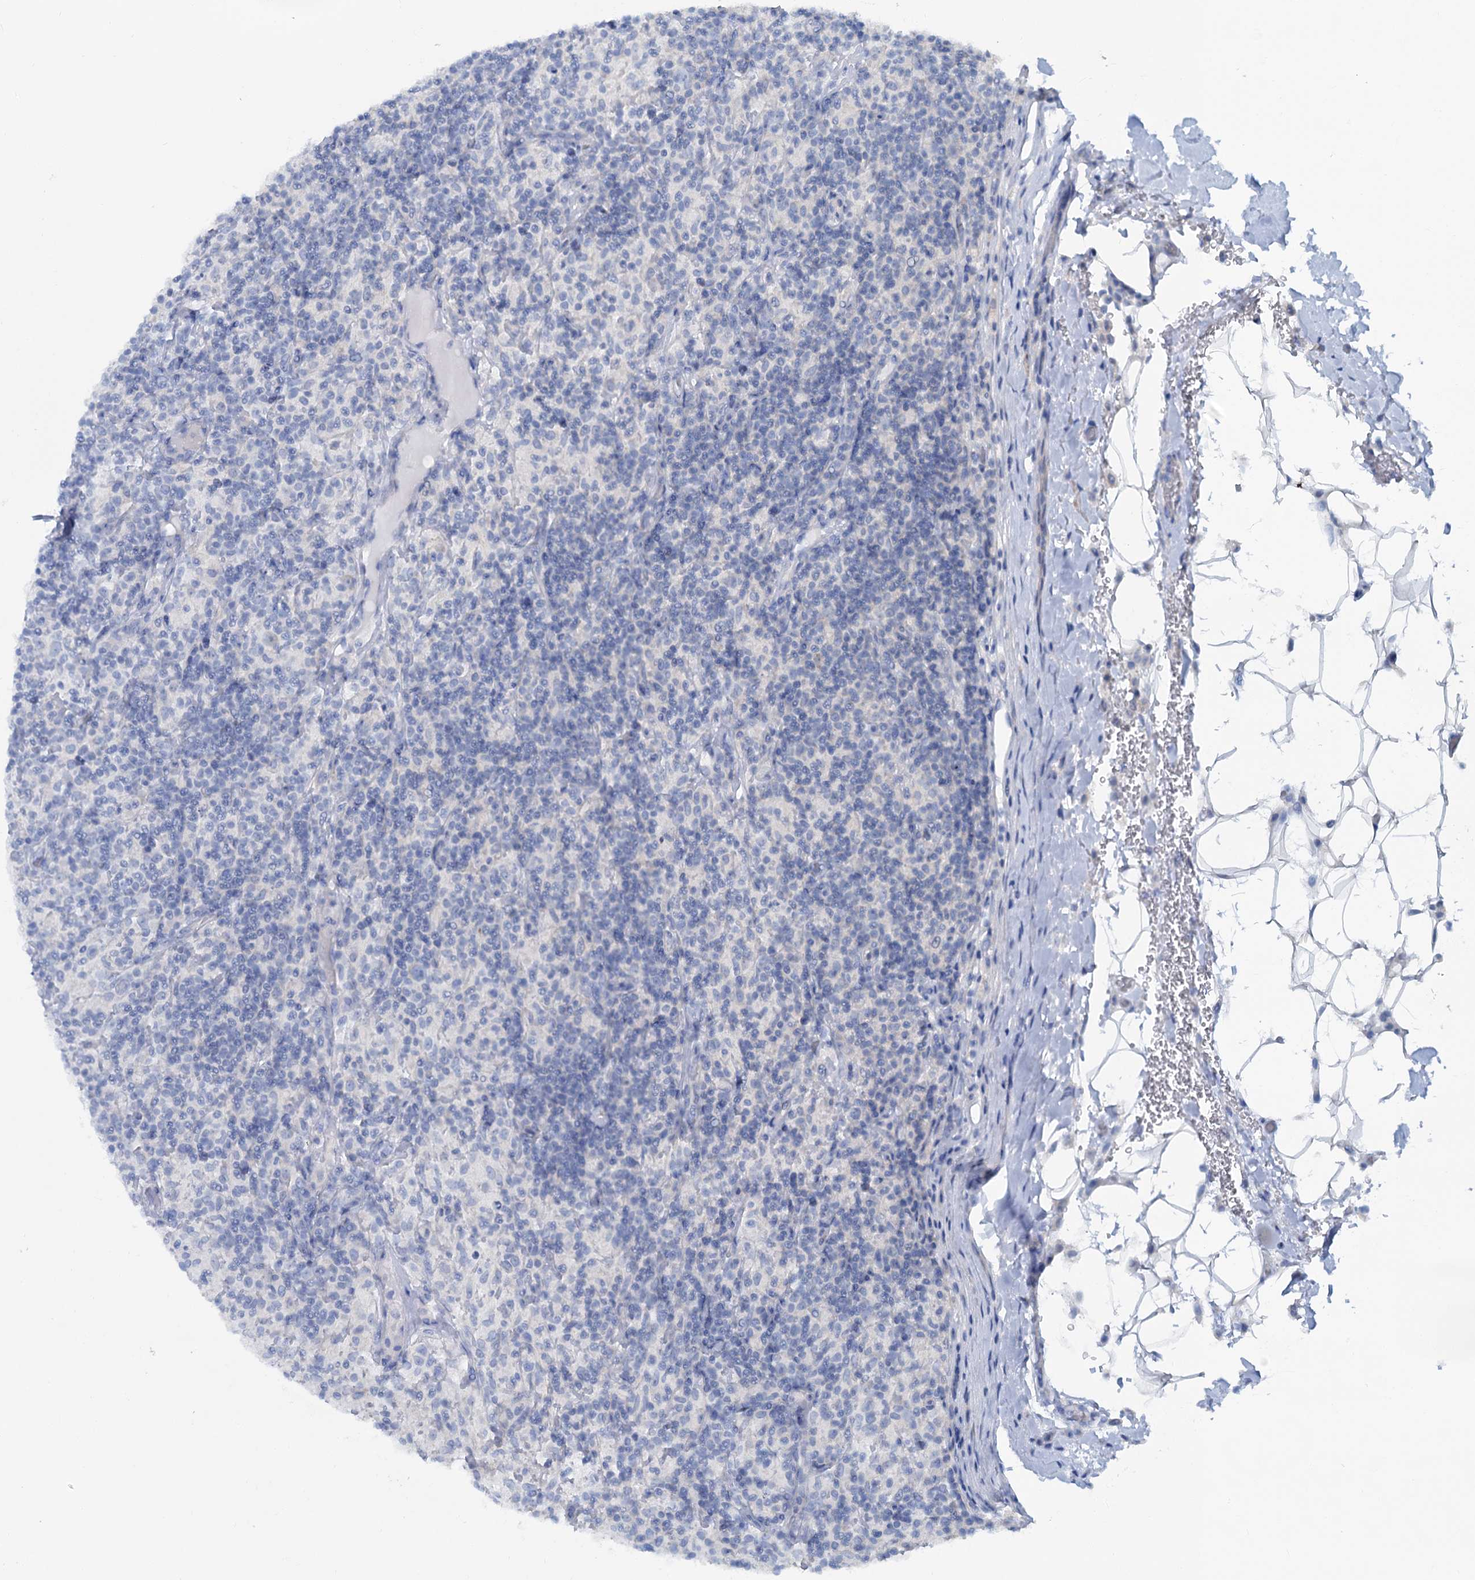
{"staining": {"intensity": "negative", "quantity": "none", "location": "none"}, "tissue": "lymphoma", "cell_type": "Tumor cells", "image_type": "cancer", "snomed": [{"axis": "morphology", "description": "Hodgkin's disease, NOS"}, {"axis": "topography", "description": "Lymph node"}], "caption": "Hodgkin's disease stained for a protein using immunohistochemistry reveals no expression tumor cells.", "gene": "SLC1A3", "patient": {"sex": "male", "age": 70}}